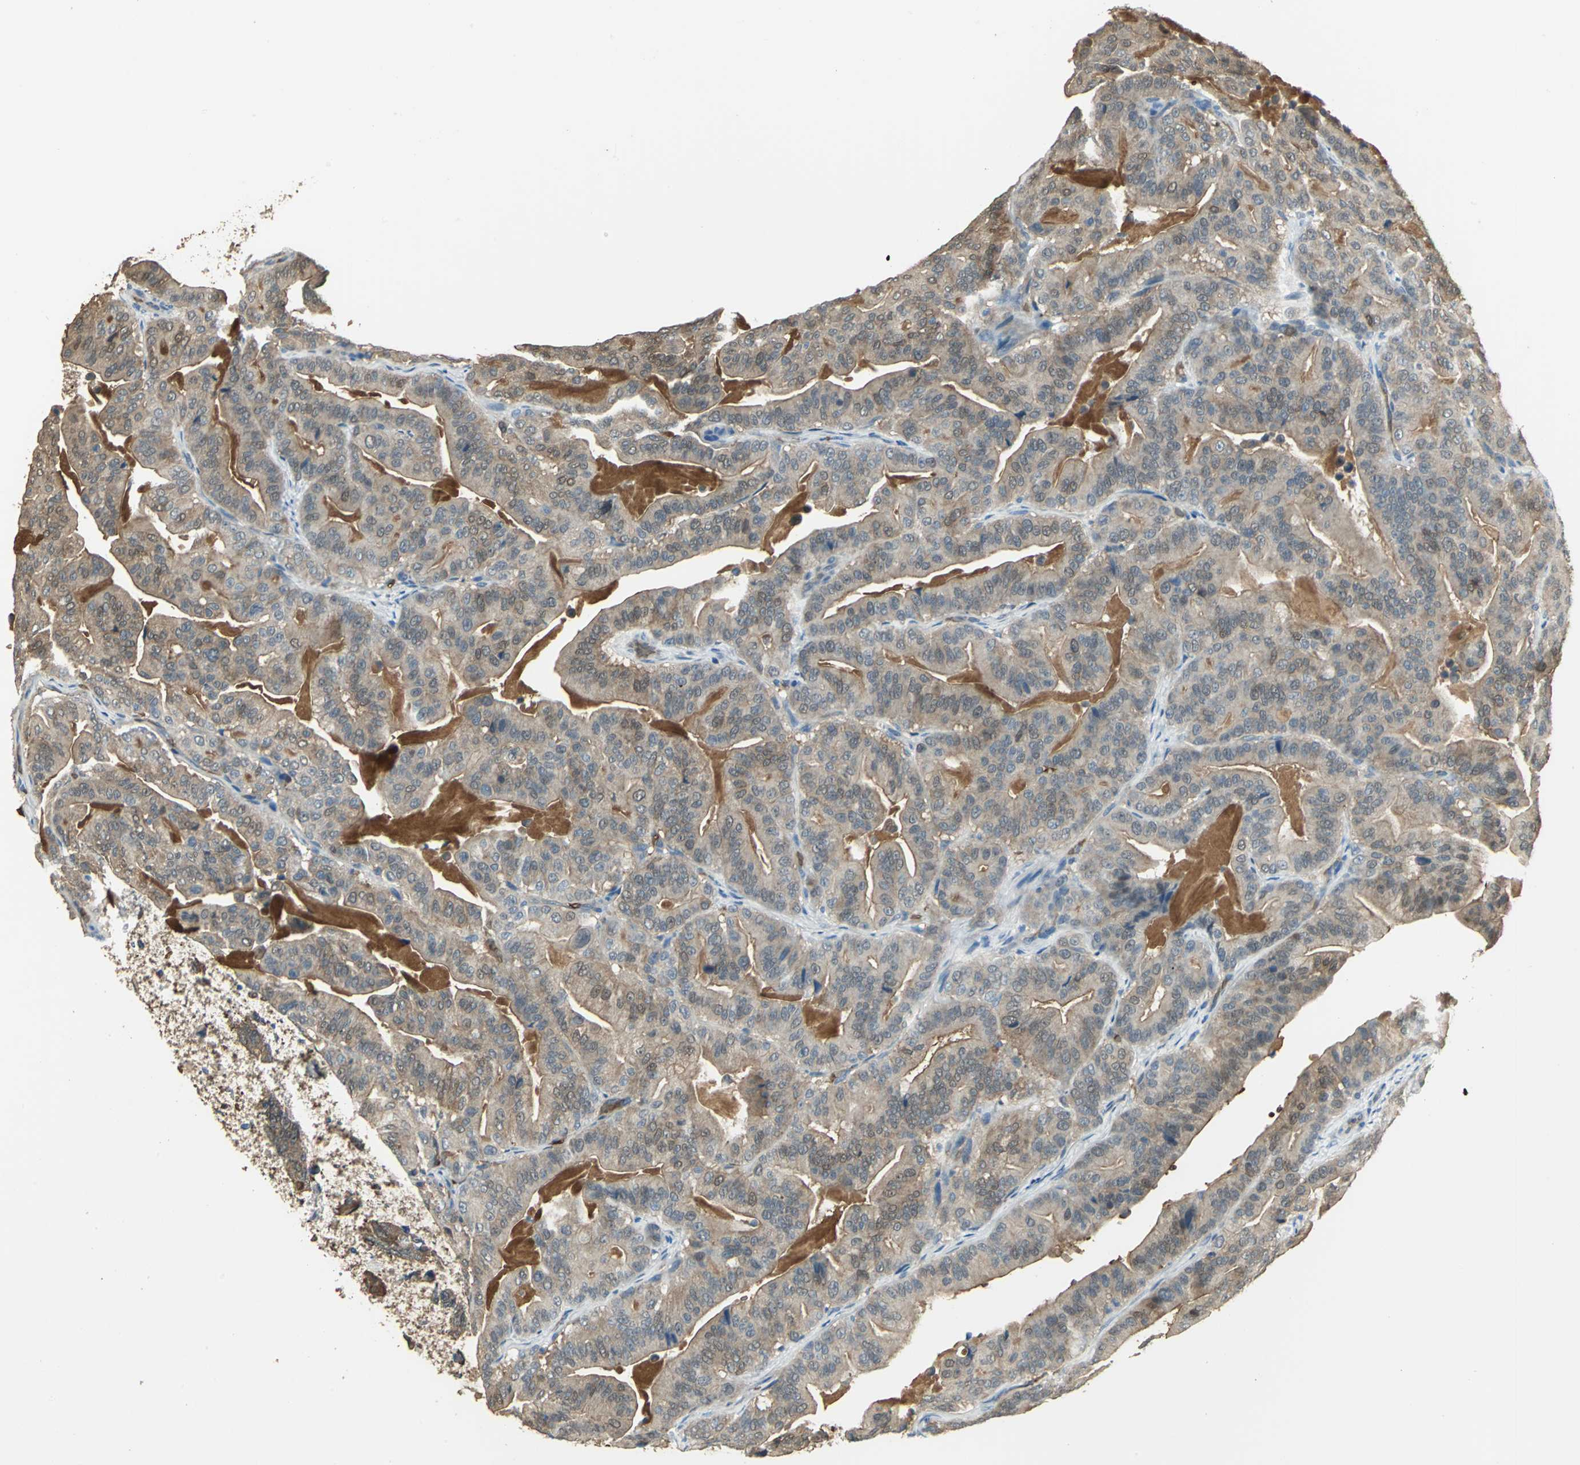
{"staining": {"intensity": "weak", "quantity": ">75%", "location": "cytoplasmic/membranous"}, "tissue": "pancreatic cancer", "cell_type": "Tumor cells", "image_type": "cancer", "snomed": [{"axis": "morphology", "description": "Adenocarcinoma, NOS"}, {"axis": "topography", "description": "Pancreas"}], "caption": "This is an image of immunohistochemistry staining of pancreatic adenocarcinoma, which shows weak staining in the cytoplasmic/membranous of tumor cells.", "gene": "DDAH1", "patient": {"sex": "male", "age": 63}}